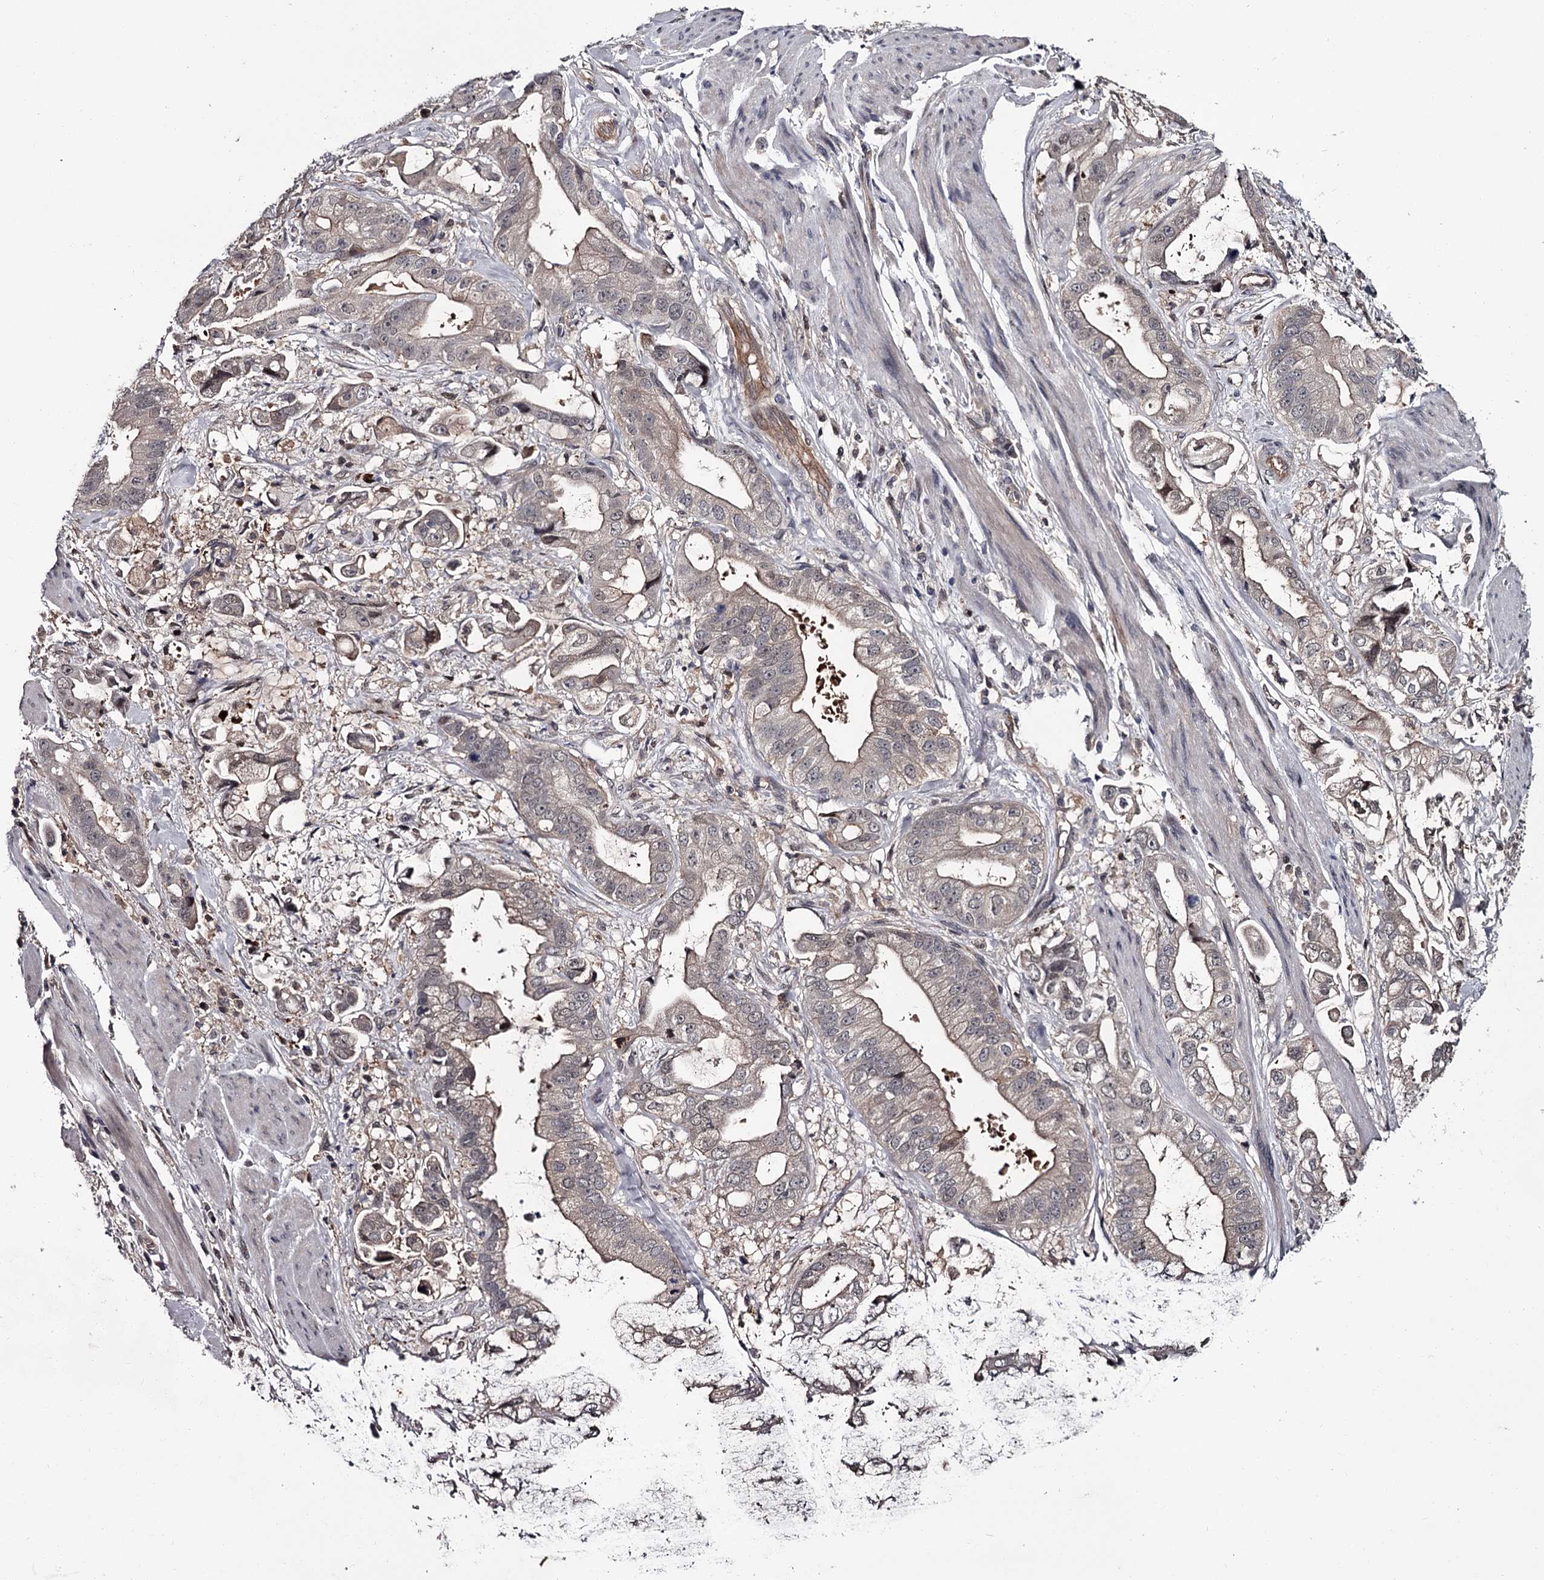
{"staining": {"intensity": "negative", "quantity": "none", "location": "none"}, "tissue": "stomach cancer", "cell_type": "Tumor cells", "image_type": "cancer", "snomed": [{"axis": "morphology", "description": "Adenocarcinoma, NOS"}, {"axis": "topography", "description": "Stomach"}], "caption": "The histopathology image reveals no staining of tumor cells in adenocarcinoma (stomach).", "gene": "DAO", "patient": {"sex": "male", "age": 62}}